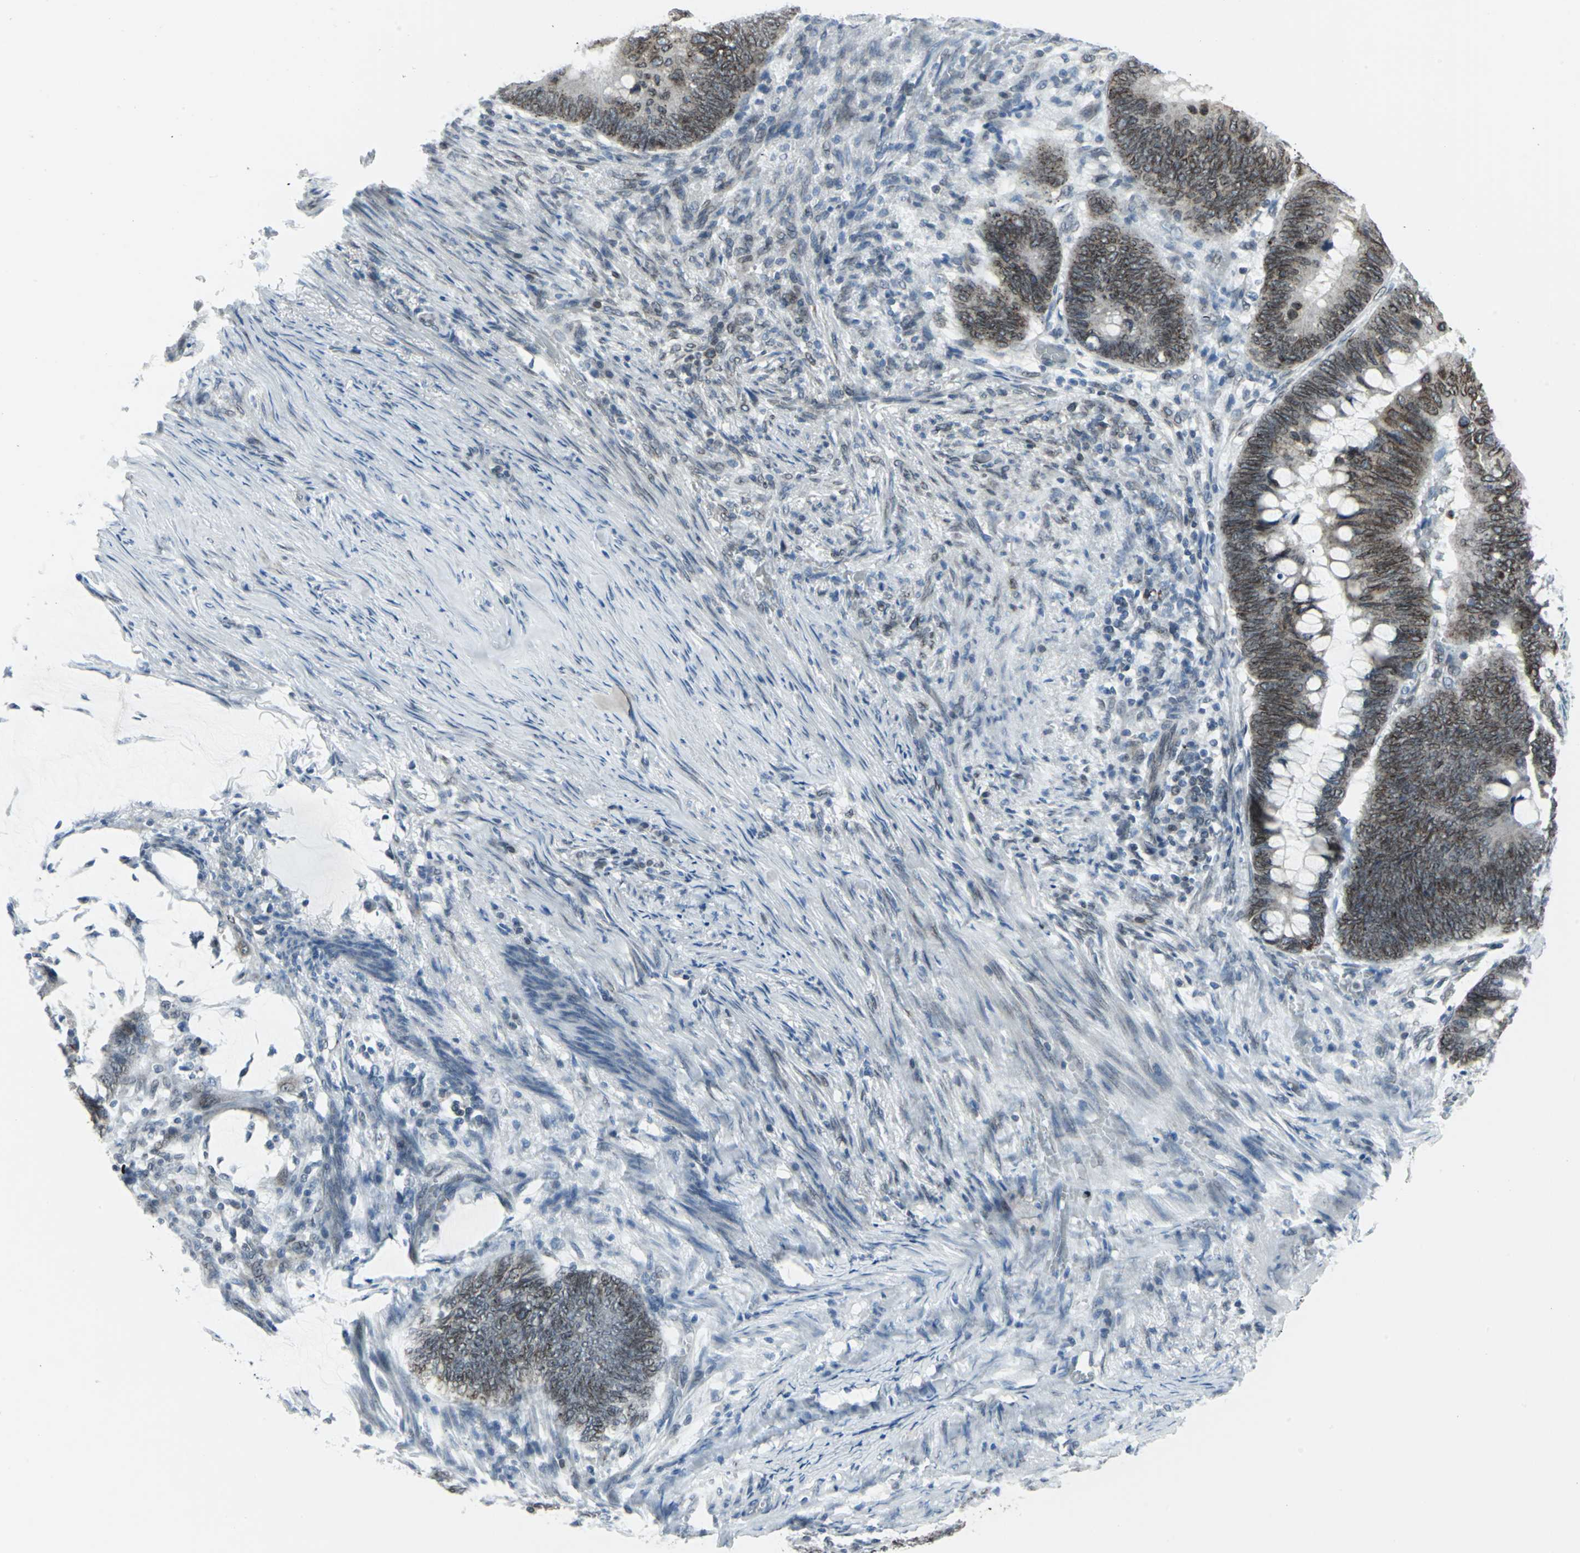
{"staining": {"intensity": "weak", "quantity": ">75%", "location": "cytoplasmic/membranous"}, "tissue": "colorectal cancer", "cell_type": "Tumor cells", "image_type": "cancer", "snomed": [{"axis": "morphology", "description": "Normal tissue, NOS"}, {"axis": "morphology", "description": "Adenocarcinoma, NOS"}, {"axis": "topography", "description": "Rectum"}, {"axis": "topography", "description": "Peripheral nerve tissue"}], "caption": "A histopathology image showing weak cytoplasmic/membranous positivity in about >75% of tumor cells in colorectal cancer (adenocarcinoma), as visualized by brown immunohistochemical staining.", "gene": "SNUPN", "patient": {"sex": "male", "age": 92}}